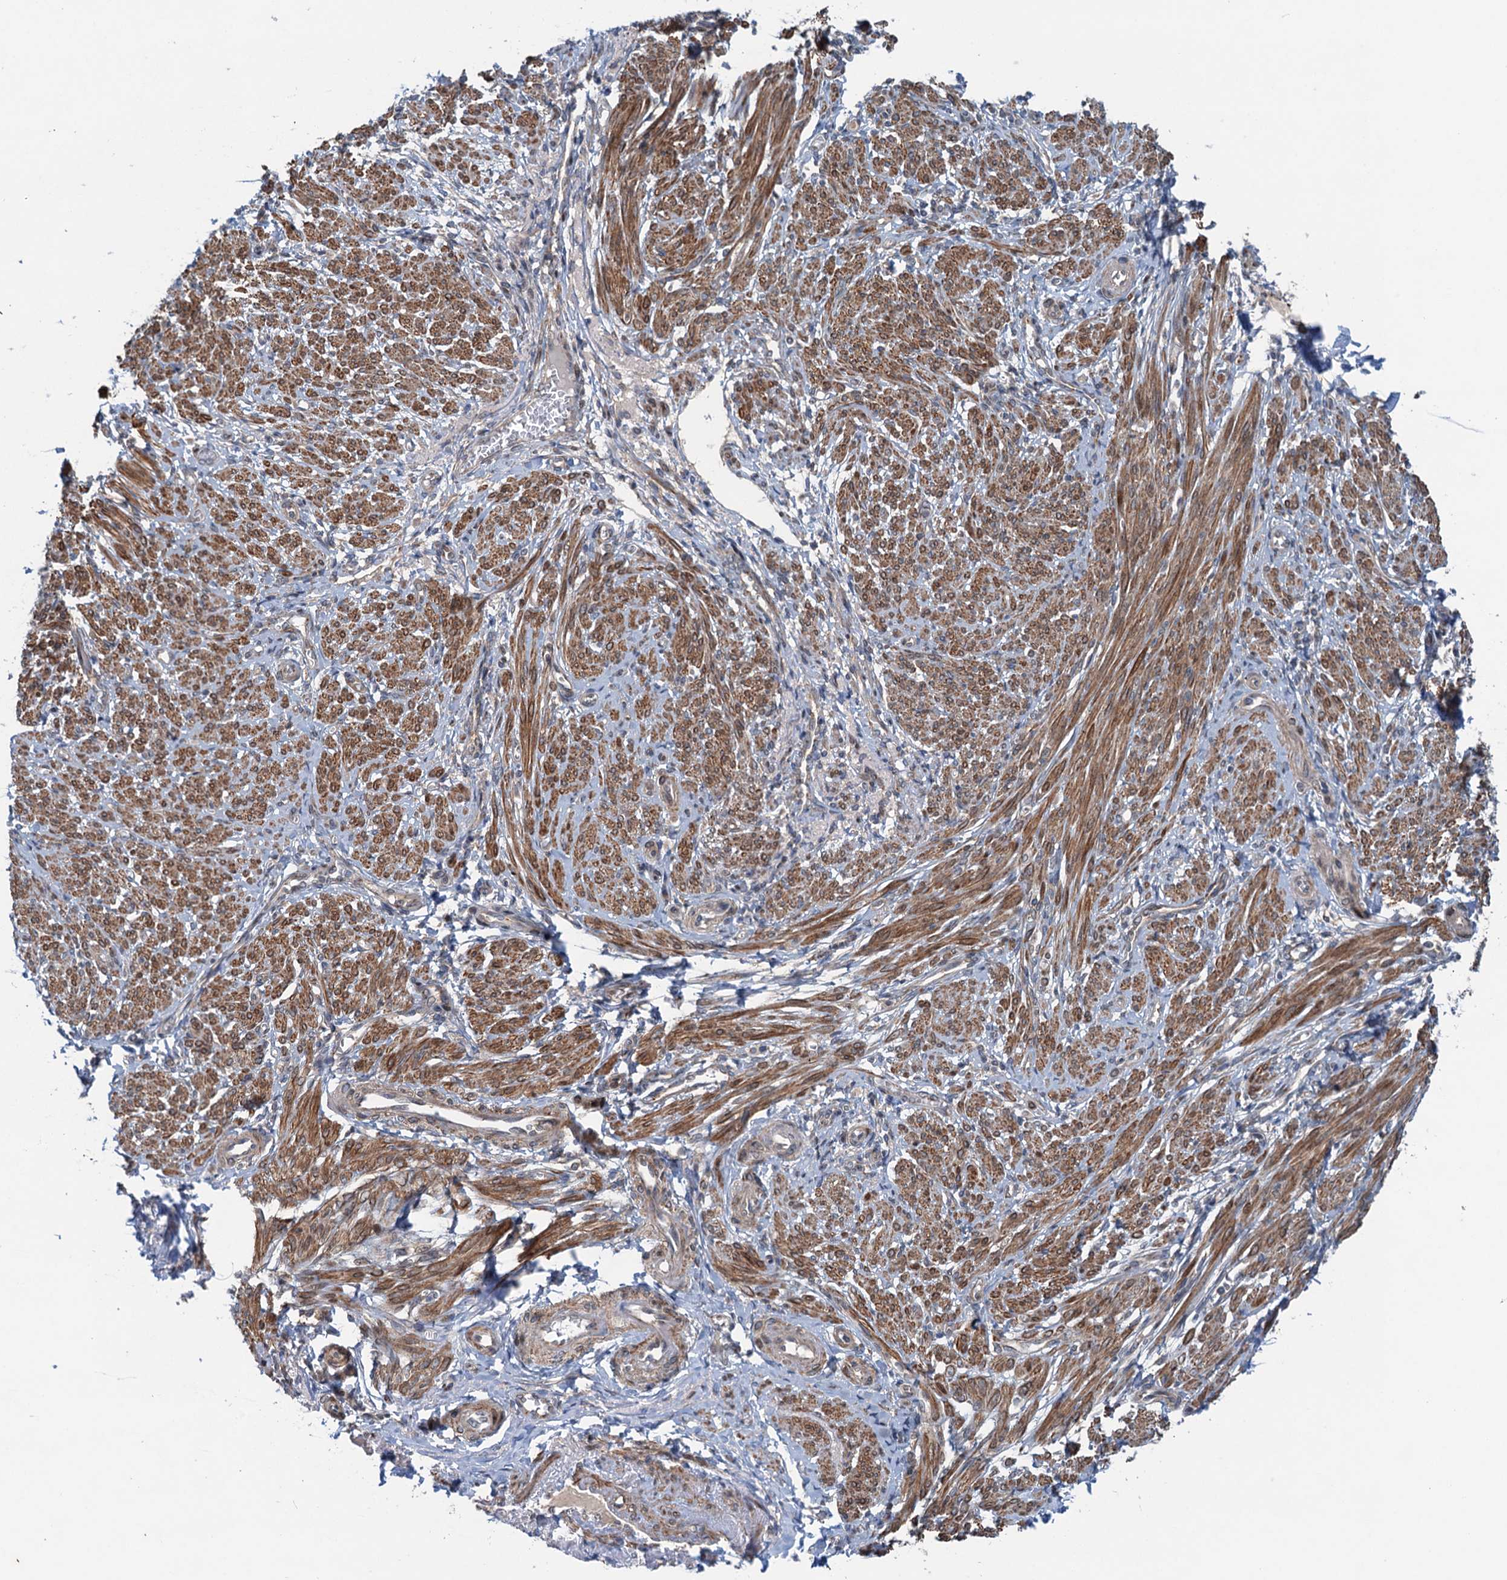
{"staining": {"intensity": "moderate", "quantity": "25%-75%", "location": "cytoplasmic/membranous"}, "tissue": "smooth muscle", "cell_type": "Smooth muscle cells", "image_type": "normal", "snomed": [{"axis": "morphology", "description": "Normal tissue, NOS"}, {"axis": "topography", "description": "Smooth muscle"}], "caption": "Smooth muscle stained for a protein (brown) shows moderate cytoplasmic/membranous positive expression in approximately 25%-75% of smooth muscle cells.", "gene": "DYNC2I2", "patient": {"sex": "female", "age": 39}}